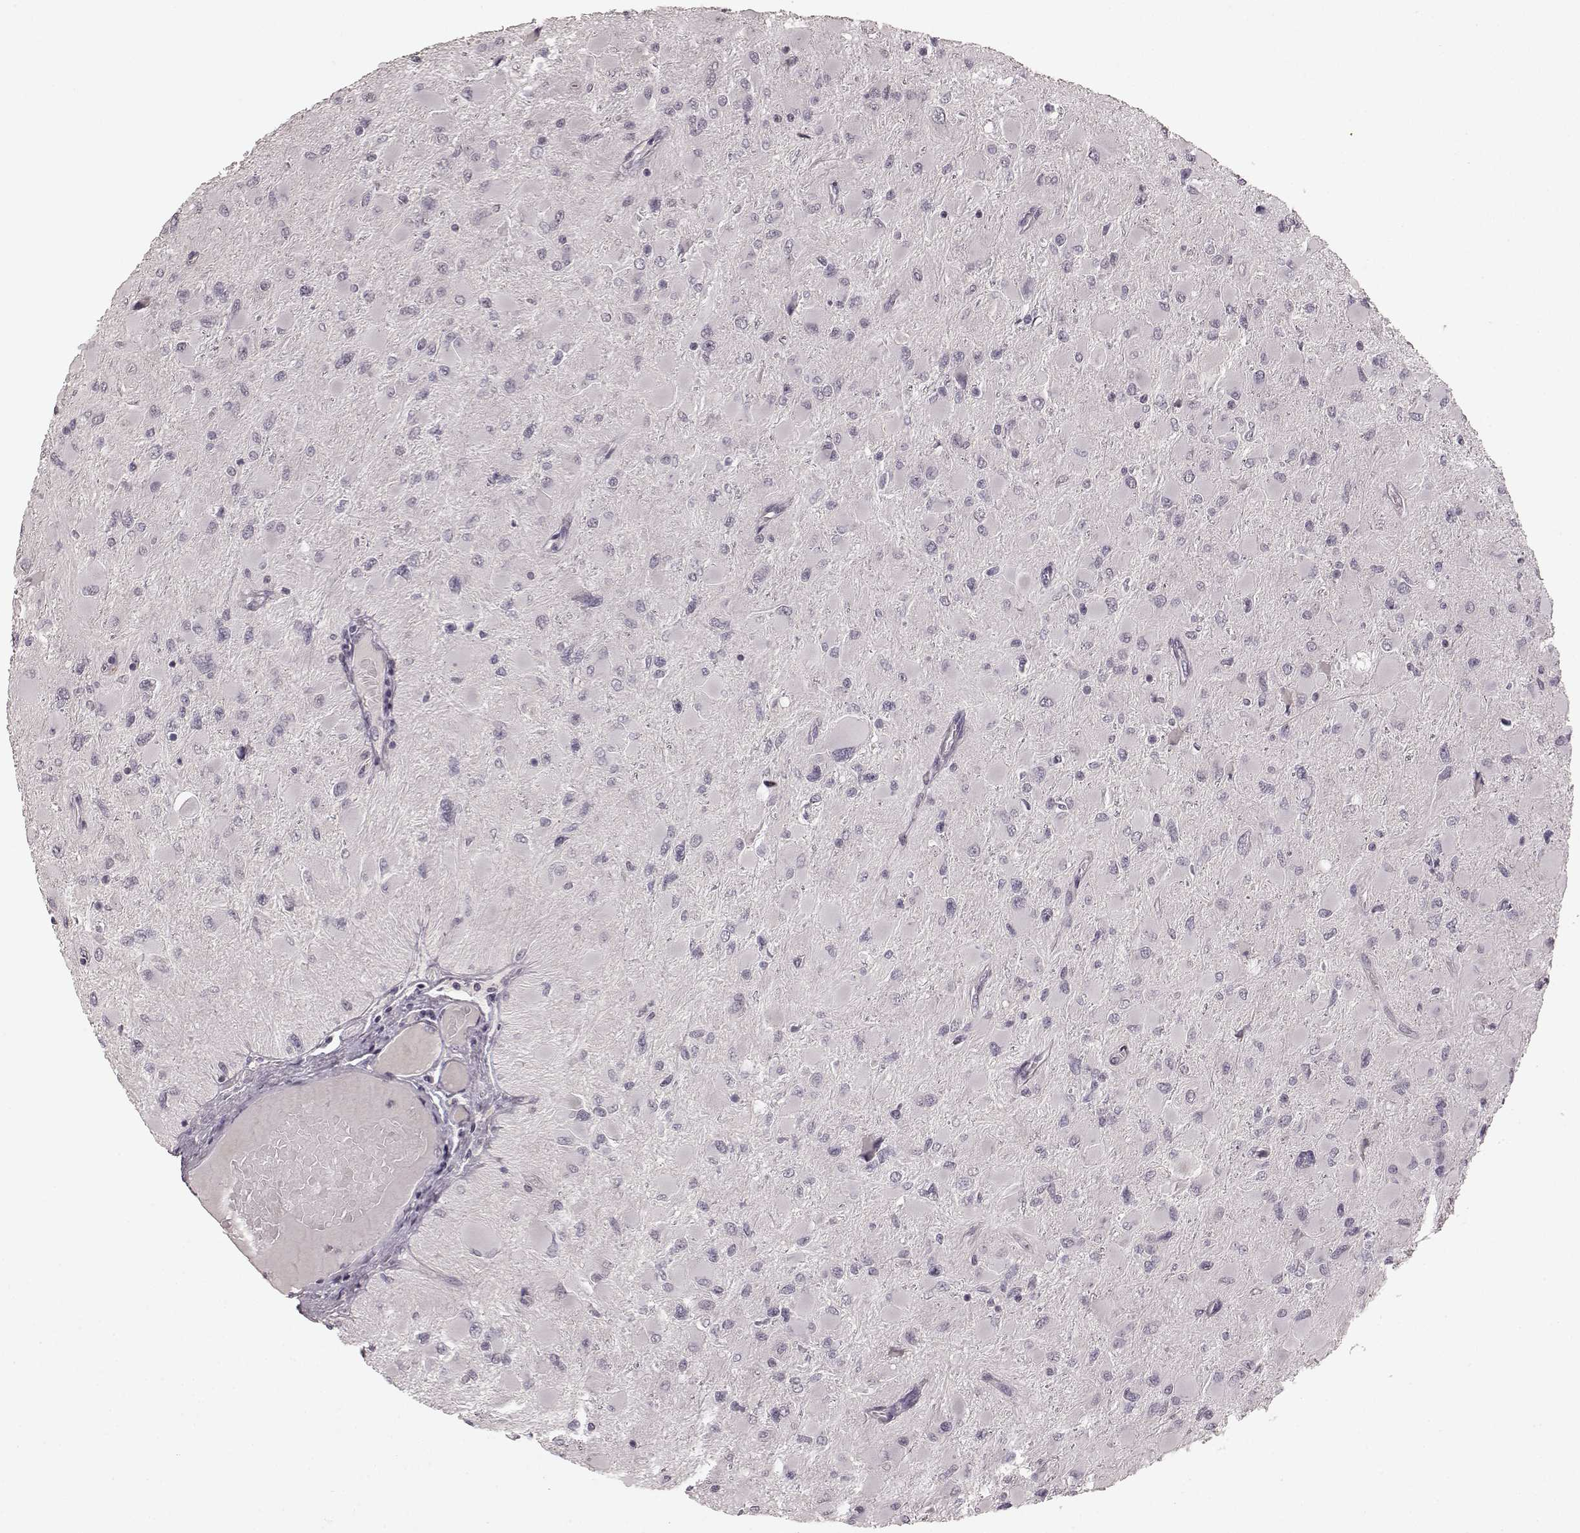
{"staining": {"intensity": "negative", "quantity": "none", "location": "none"}, "tissue": "glioma", "cell_type": "Tumor cells", "image_type": "cancer", "snomed": [{"axis": "morphology", "description": "Glioma, malignant, High grade"}, {"axis": "topography", "description": "Cerebral cortex"}], "caption": "Immunohistochemical staining of malignant glioma (high-grade) shows no significant positivity in tumor cells.", "gene": "CCNA2", "patient": {"sex": "female", "age": 36}}